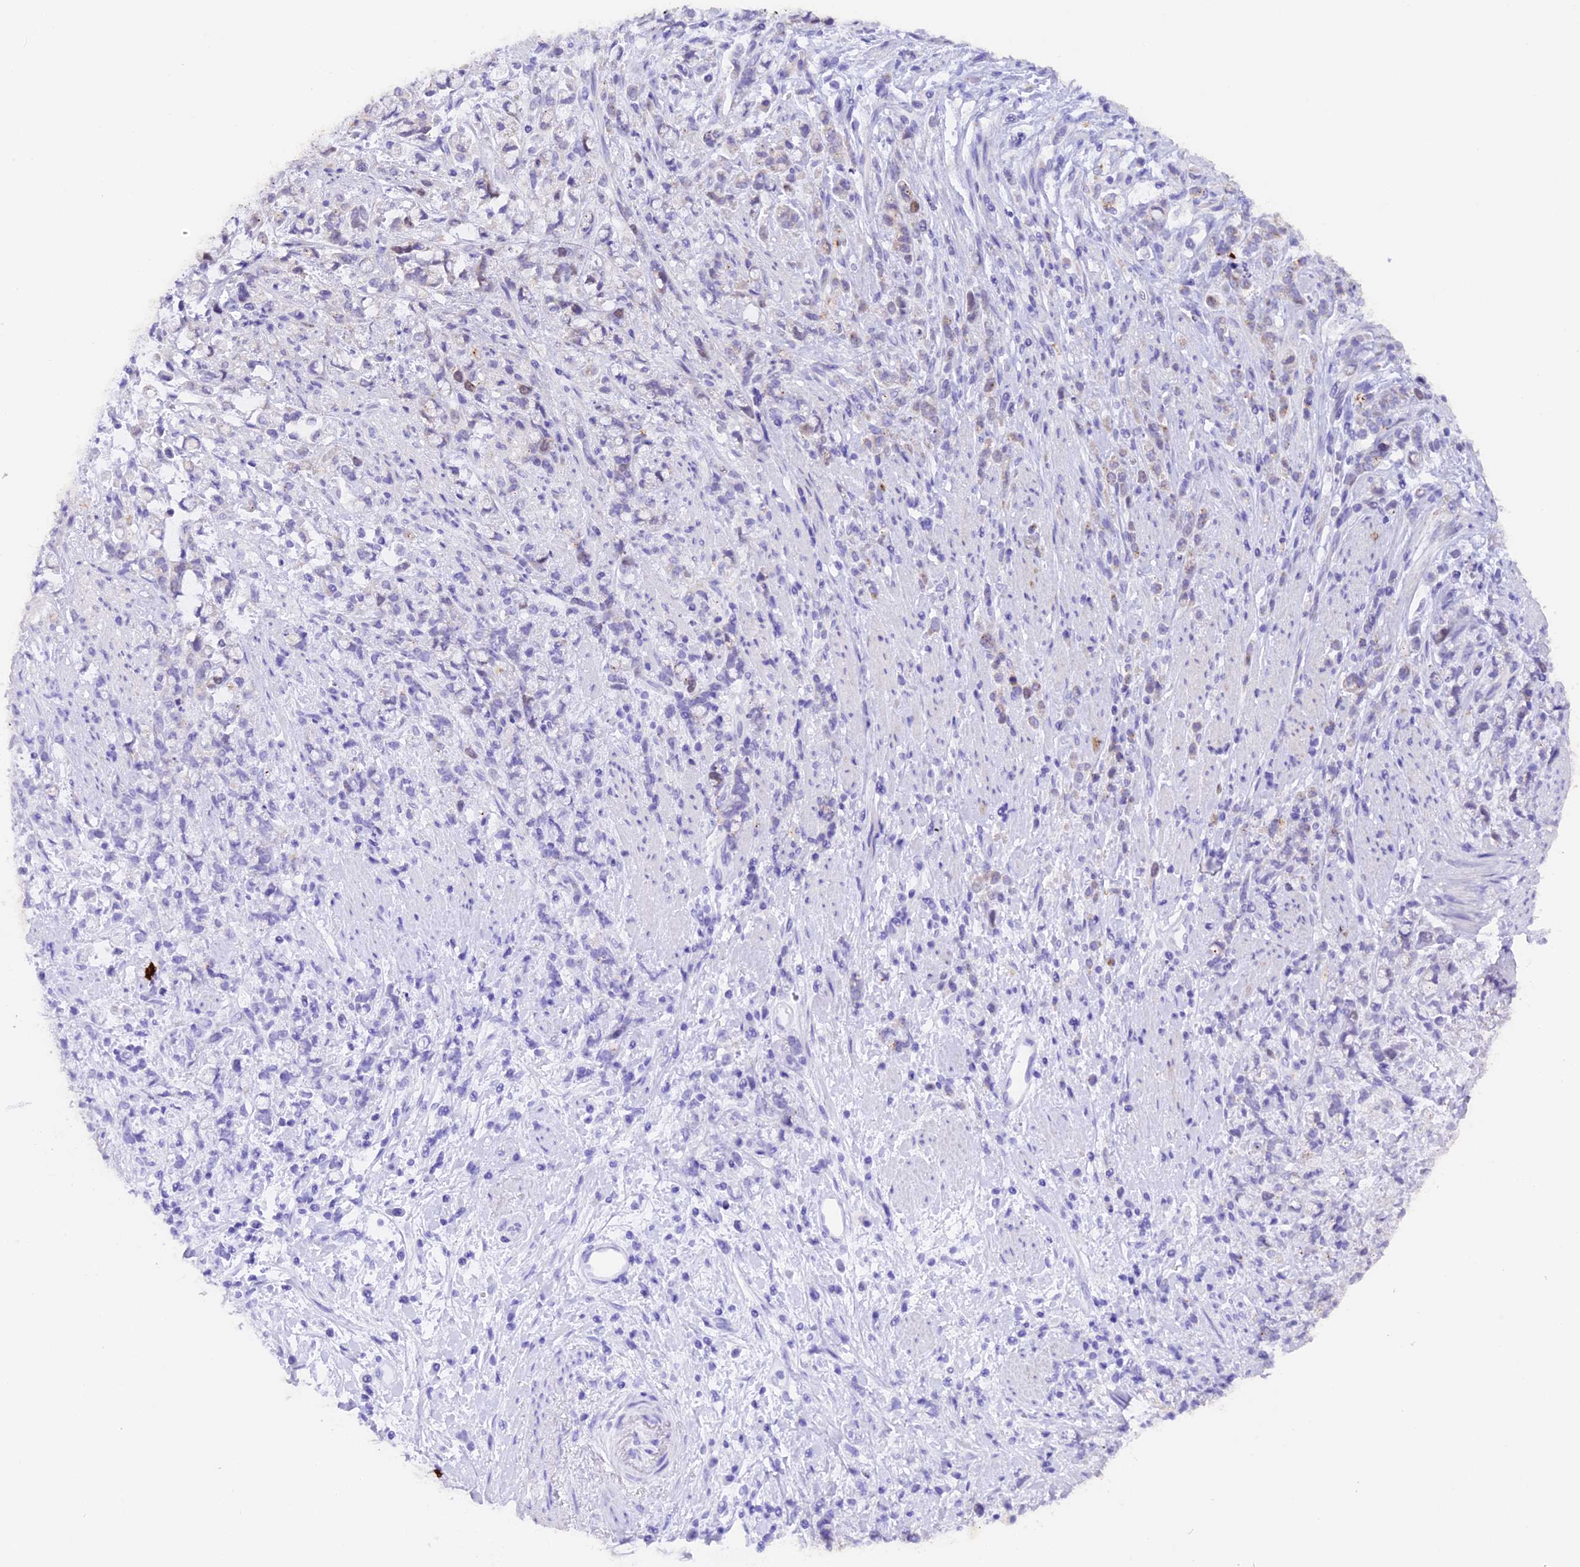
{"staining": {"intensity": "strong", "quantity": "<25%", "location": "cytoplasmic/membranous"}, "tissue": "stomach cancer", "cell_type": "Tumor cells", "image_type": "cancer", "snomed": [{"axis": "morphology", "description": "Adenocarcinoma, NOS"}, {"axis": "topography", "description": "Stomach"}], "caption": "Adenocarcinoma (stomach) stained with a brown dye reveals strong cytoplasmic/membranous positive staining in approximately <25% of tumor cells.", "gene": "PKIA", "patient": {"sex": "female", "age": 60}}